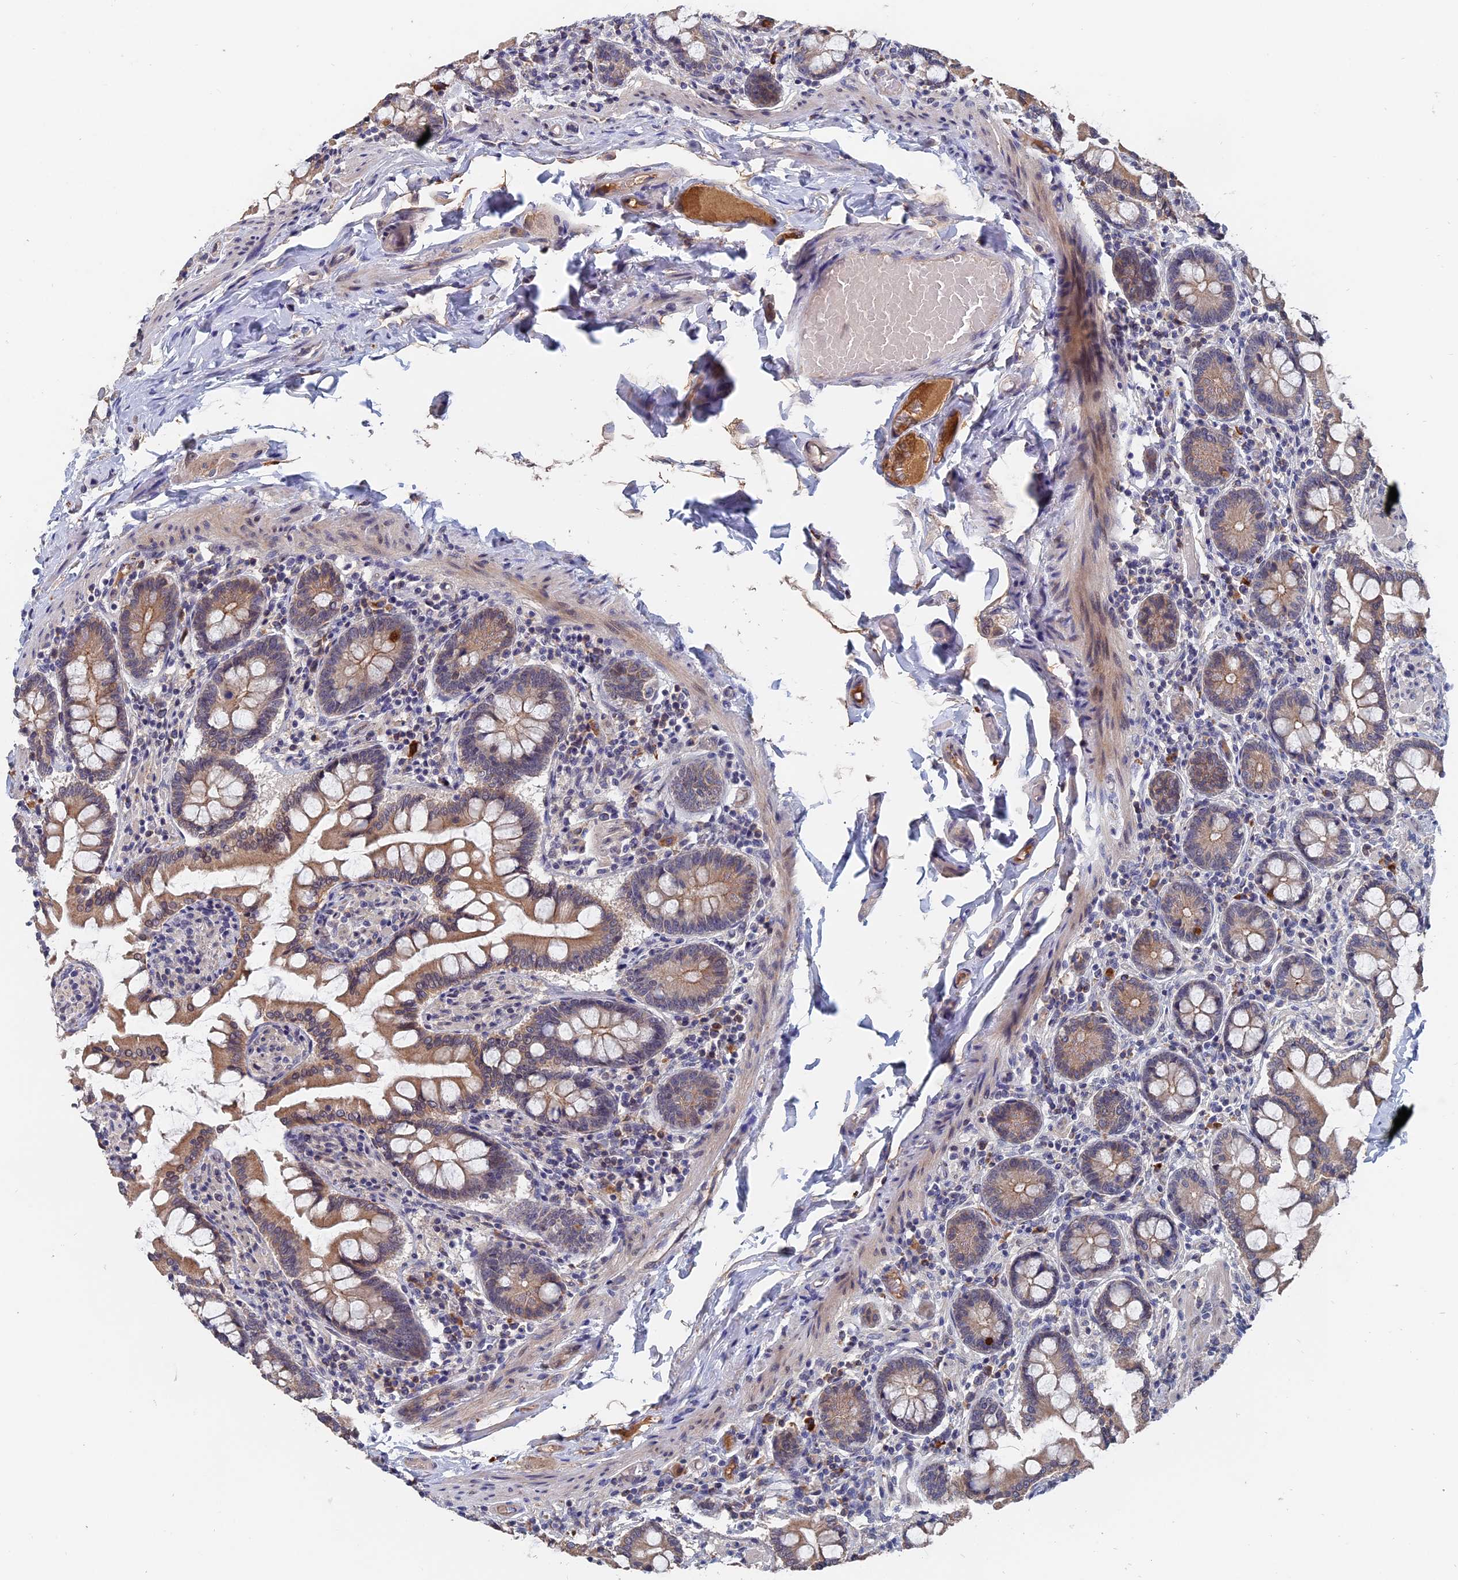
{"staining": {"intensity": "weak", "quantity": ">75%", "location": "cytoplasmic/membranous"}, "tissue": "small intestine", "cell_type": "Glandular cells", "image_type": "normal", "snomed": [{"axis": "morphology", "description": "Normal tissue, NOS"}, {"axis": "topography", "description": "Small intestine"}], "caption": "IHC histopathology image of benign small intestine stained for a protein (brown), which demonstrates low levels of weak cytoplasmic/membranous expression in about >75% of glandular cells.", "gene": "SLC33A1", "patient": {"sex": "male", "age": 41}}